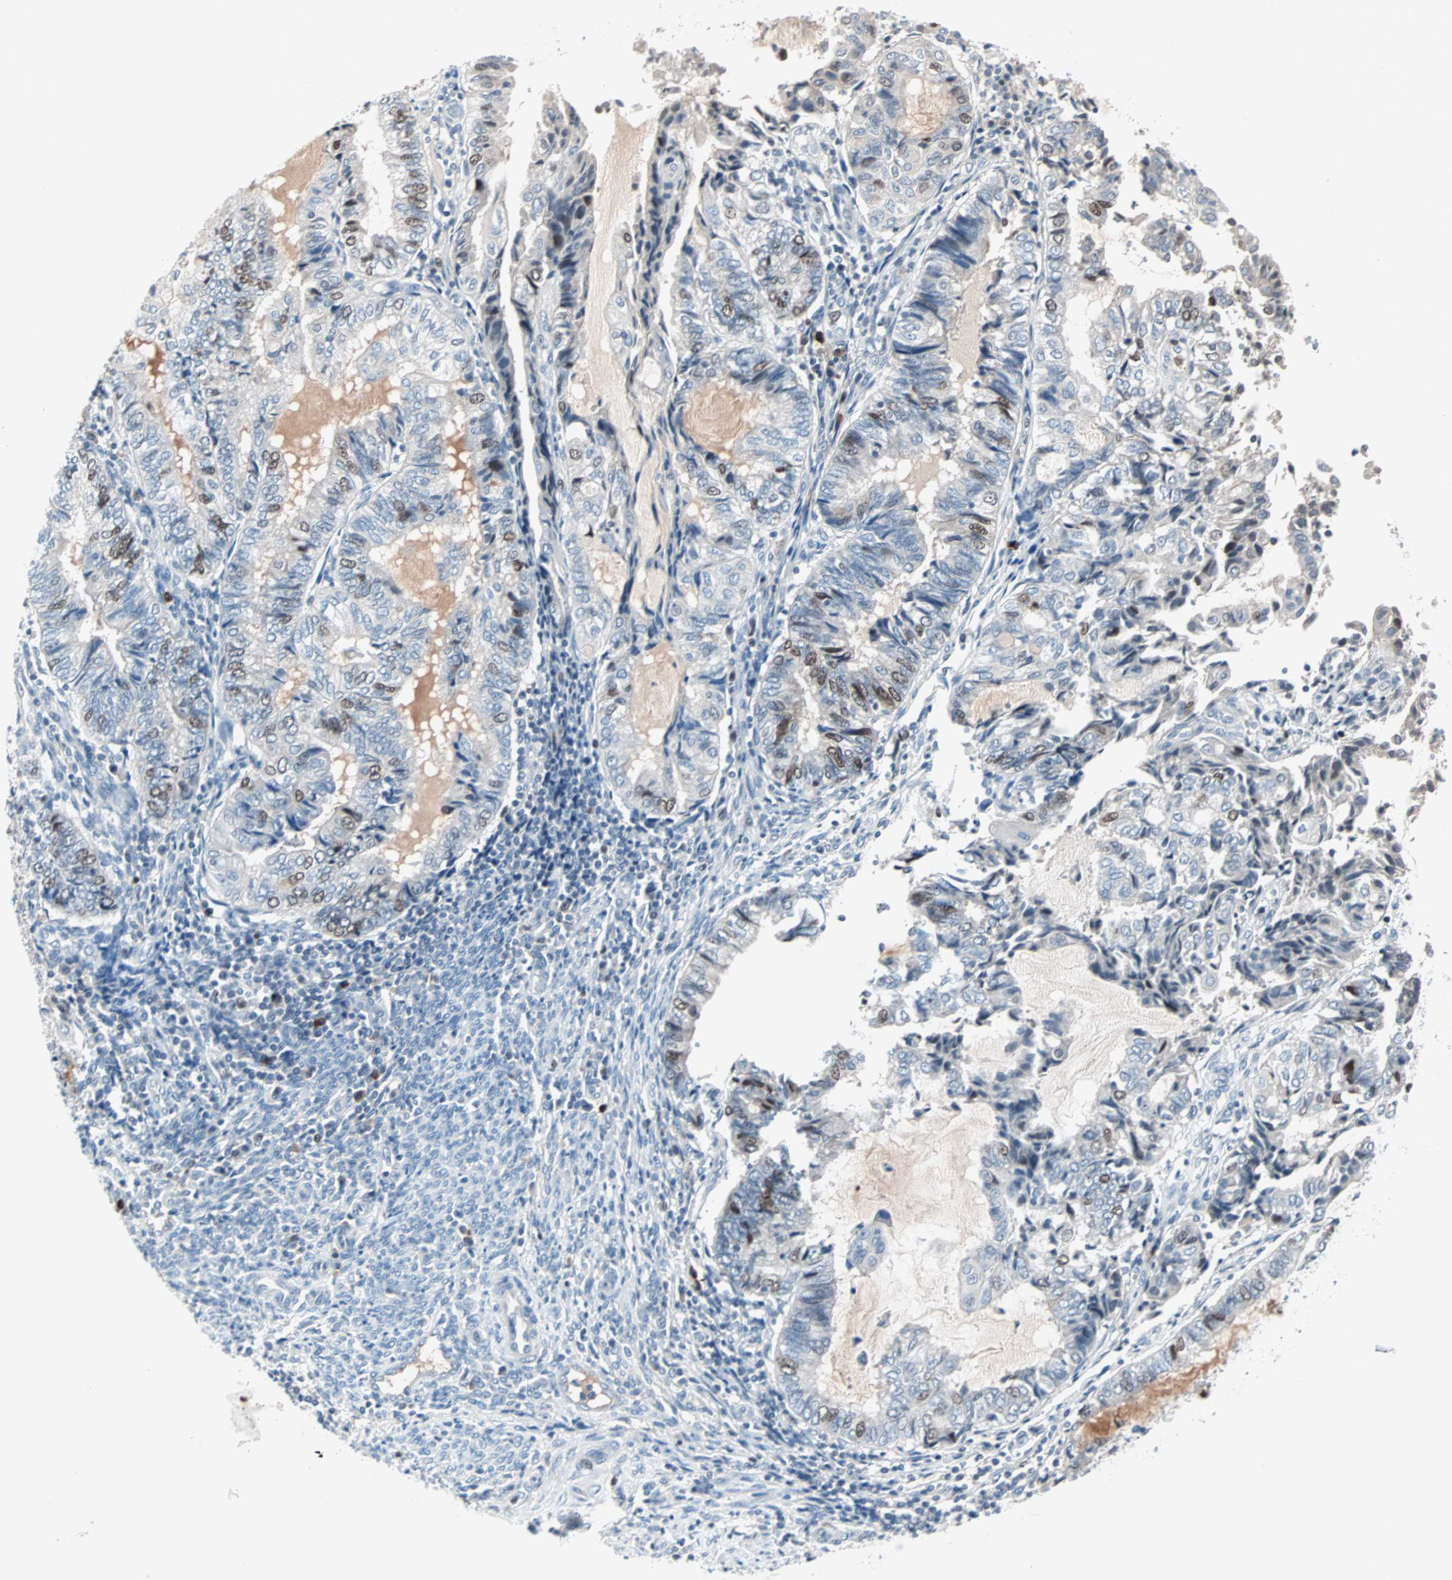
{"staining": {"intensity": "moderate", "quantity": "<25%", "location": "nuclear"}, "tissue": "endometrial cancer", "cell_type": "Tumor cells", "image_type": "cancer", "snomed": [{"axis": "morphology", "description": "Adenocarcinoma, NOS"}, {"axis": "topography", "description": "Uterus"}, {"axis": "topography", "description": "Endometrium"}], "caption": "Human adenocarcinoma (endometrial) stained with a protein marker shows moderate staining in tumor cells.", "gene": "CCNE2", "patient": {"sex": "female", "age": 70}}